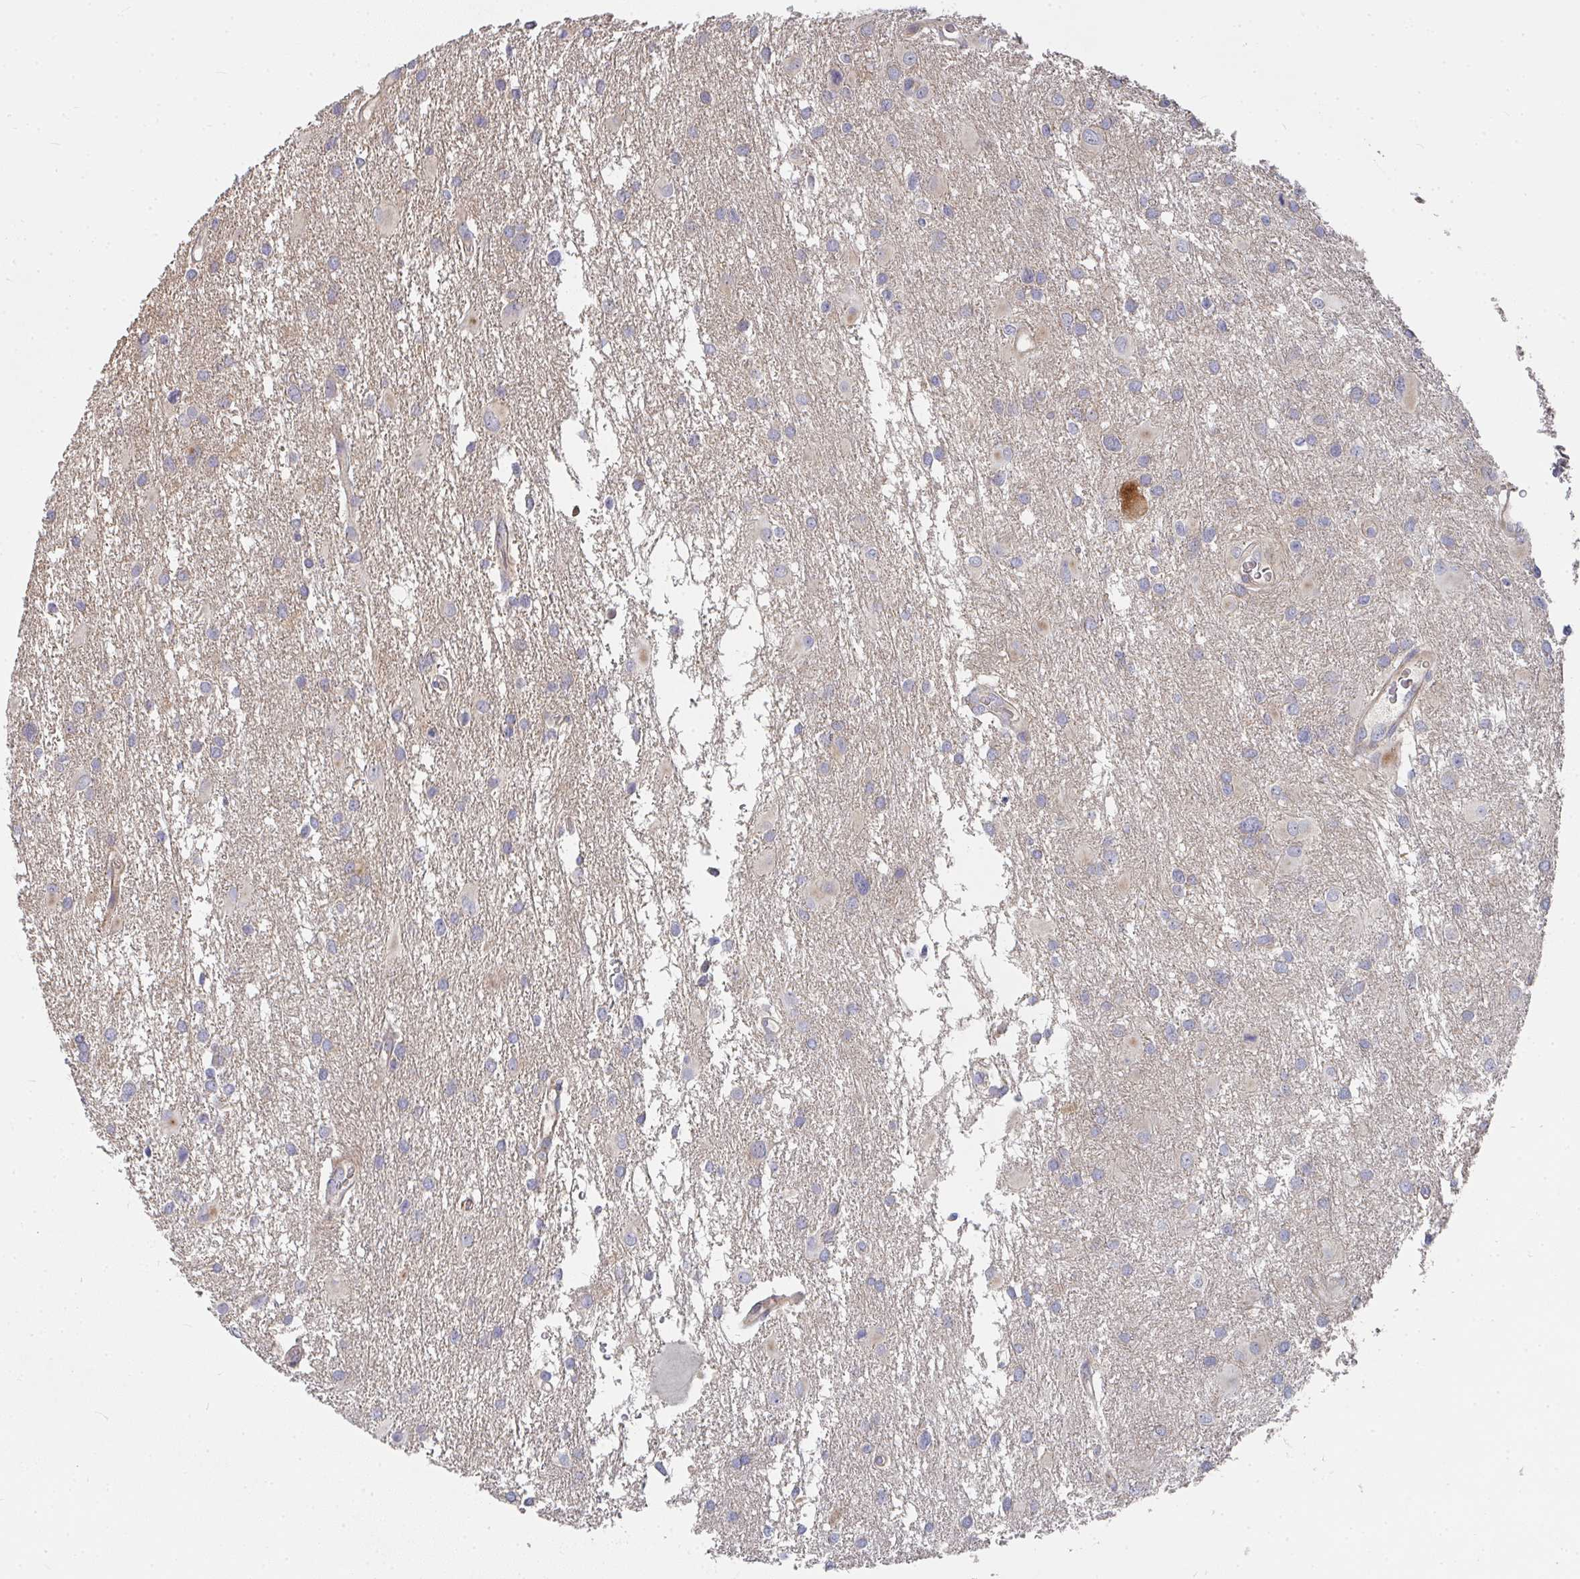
{"staining": {"intensity": "weak", "quantity": "<25%", "location": "cytoplasmic/membranous"}, "tissue": "glioma", "cell_type": "Tumor cells", "image_type": "cancer", "snomed": [{"axis": "morphology", "description": "Glioma, malignant, High grade"}, {"axis": "topography", "description": "Brain"}], "caption": "Immunohistochemistry of human glioma displays no expression in tumor cells. (DAB (3,3'-diaminobenzidine) immunohistochemistry with hematoxylin counter stain).", "gene": "RHEBL1", "patient": {"sex": "male", "age": 53}}